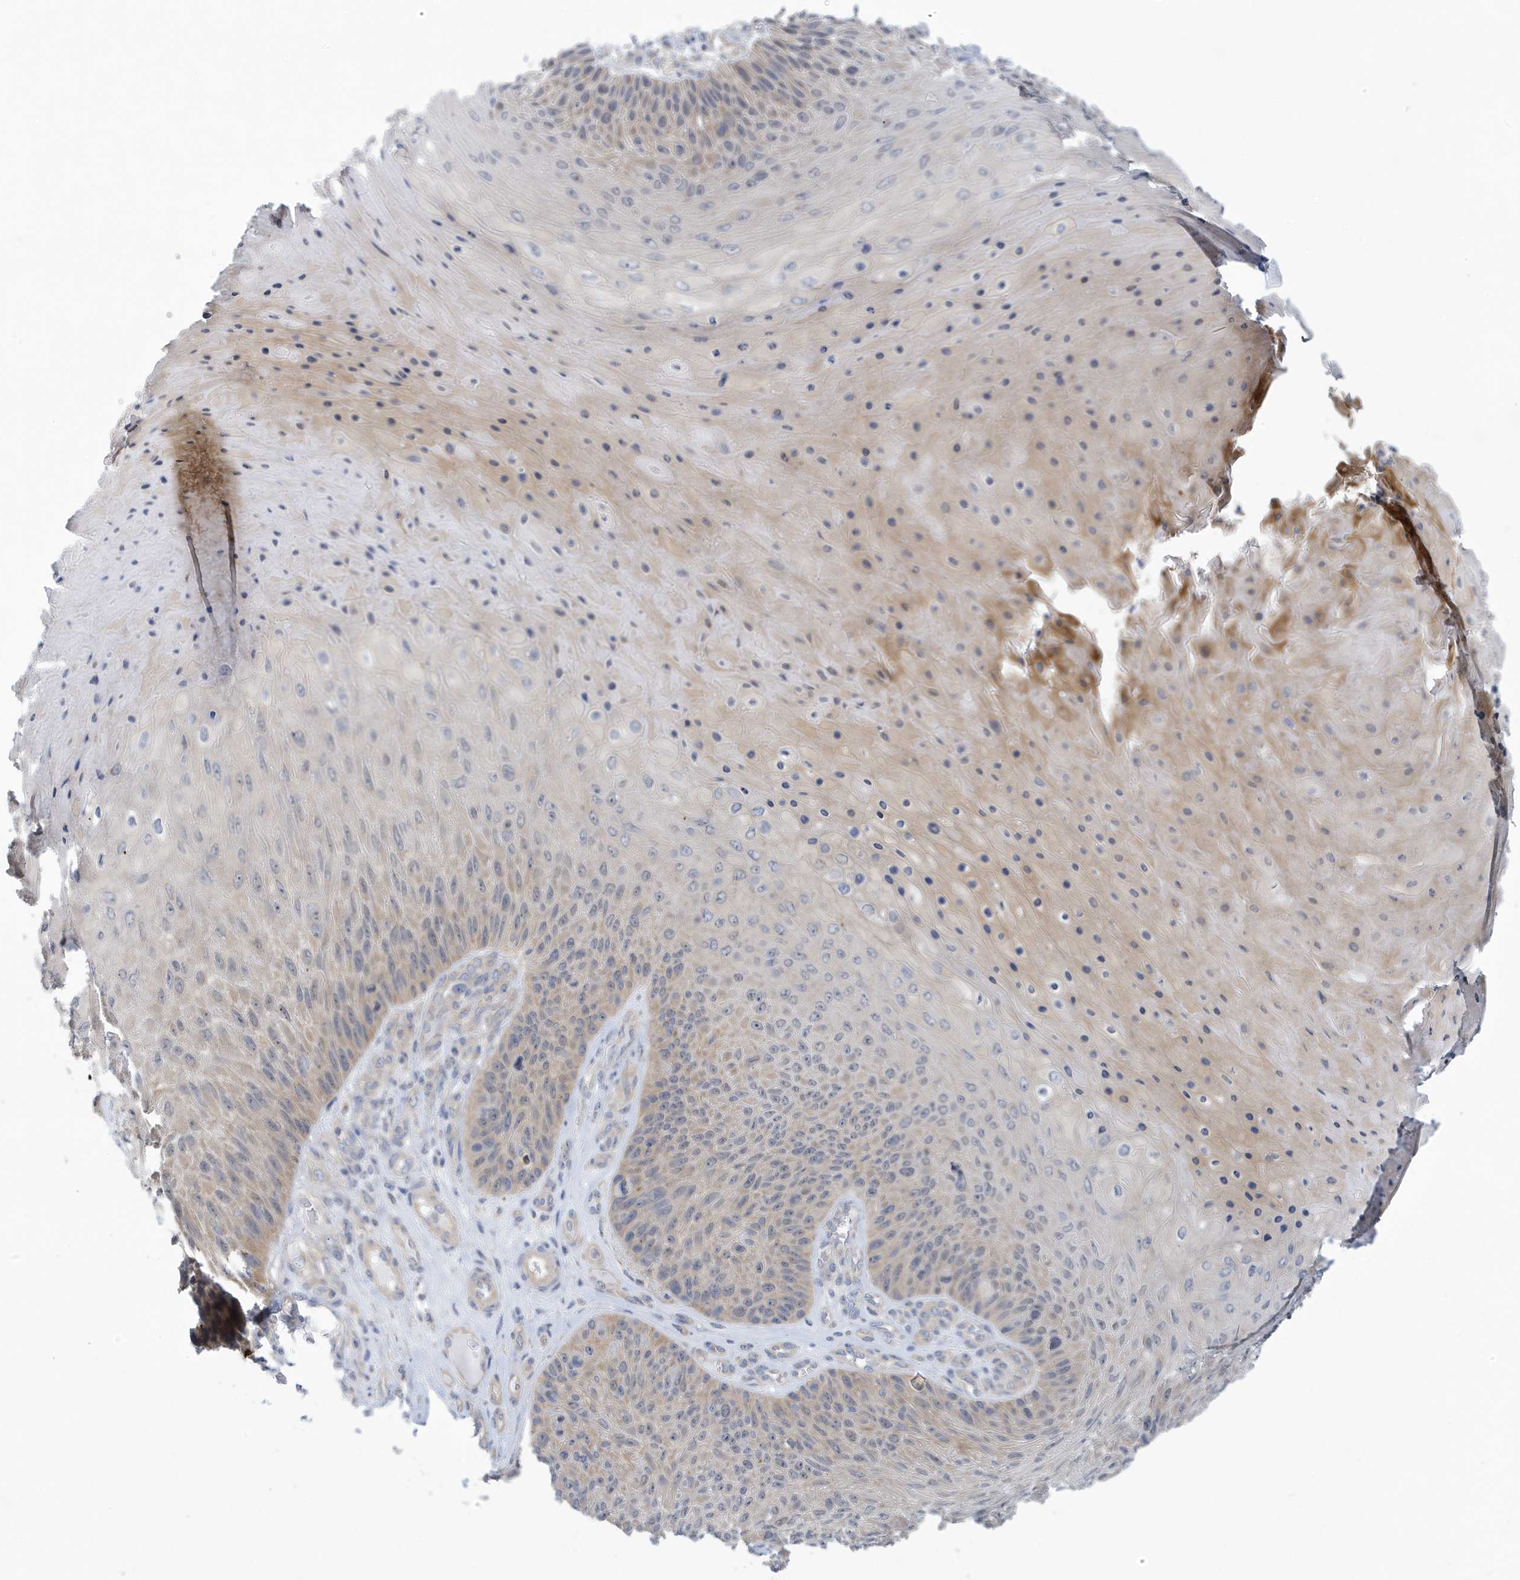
{"staining": {"intensity": "negative", "quantity": "none", "location": "none"}, "tissue": "skin cancer", "cell_type": "Tumor cells", "image_type": "cancer", "snomed": [{"axis": "morphology", "description": "Squamous cell carcinoma, NOS"}, {"axis": "topography", "description": "Skin"}], "caption": "The immunohistochemistry micrograph has no significant positivity in tumor cells of skin cancer (squamous cell carcinoma) tissue.", "gene": "VTA1", "patient": {"sex": "female", "age": 88}}